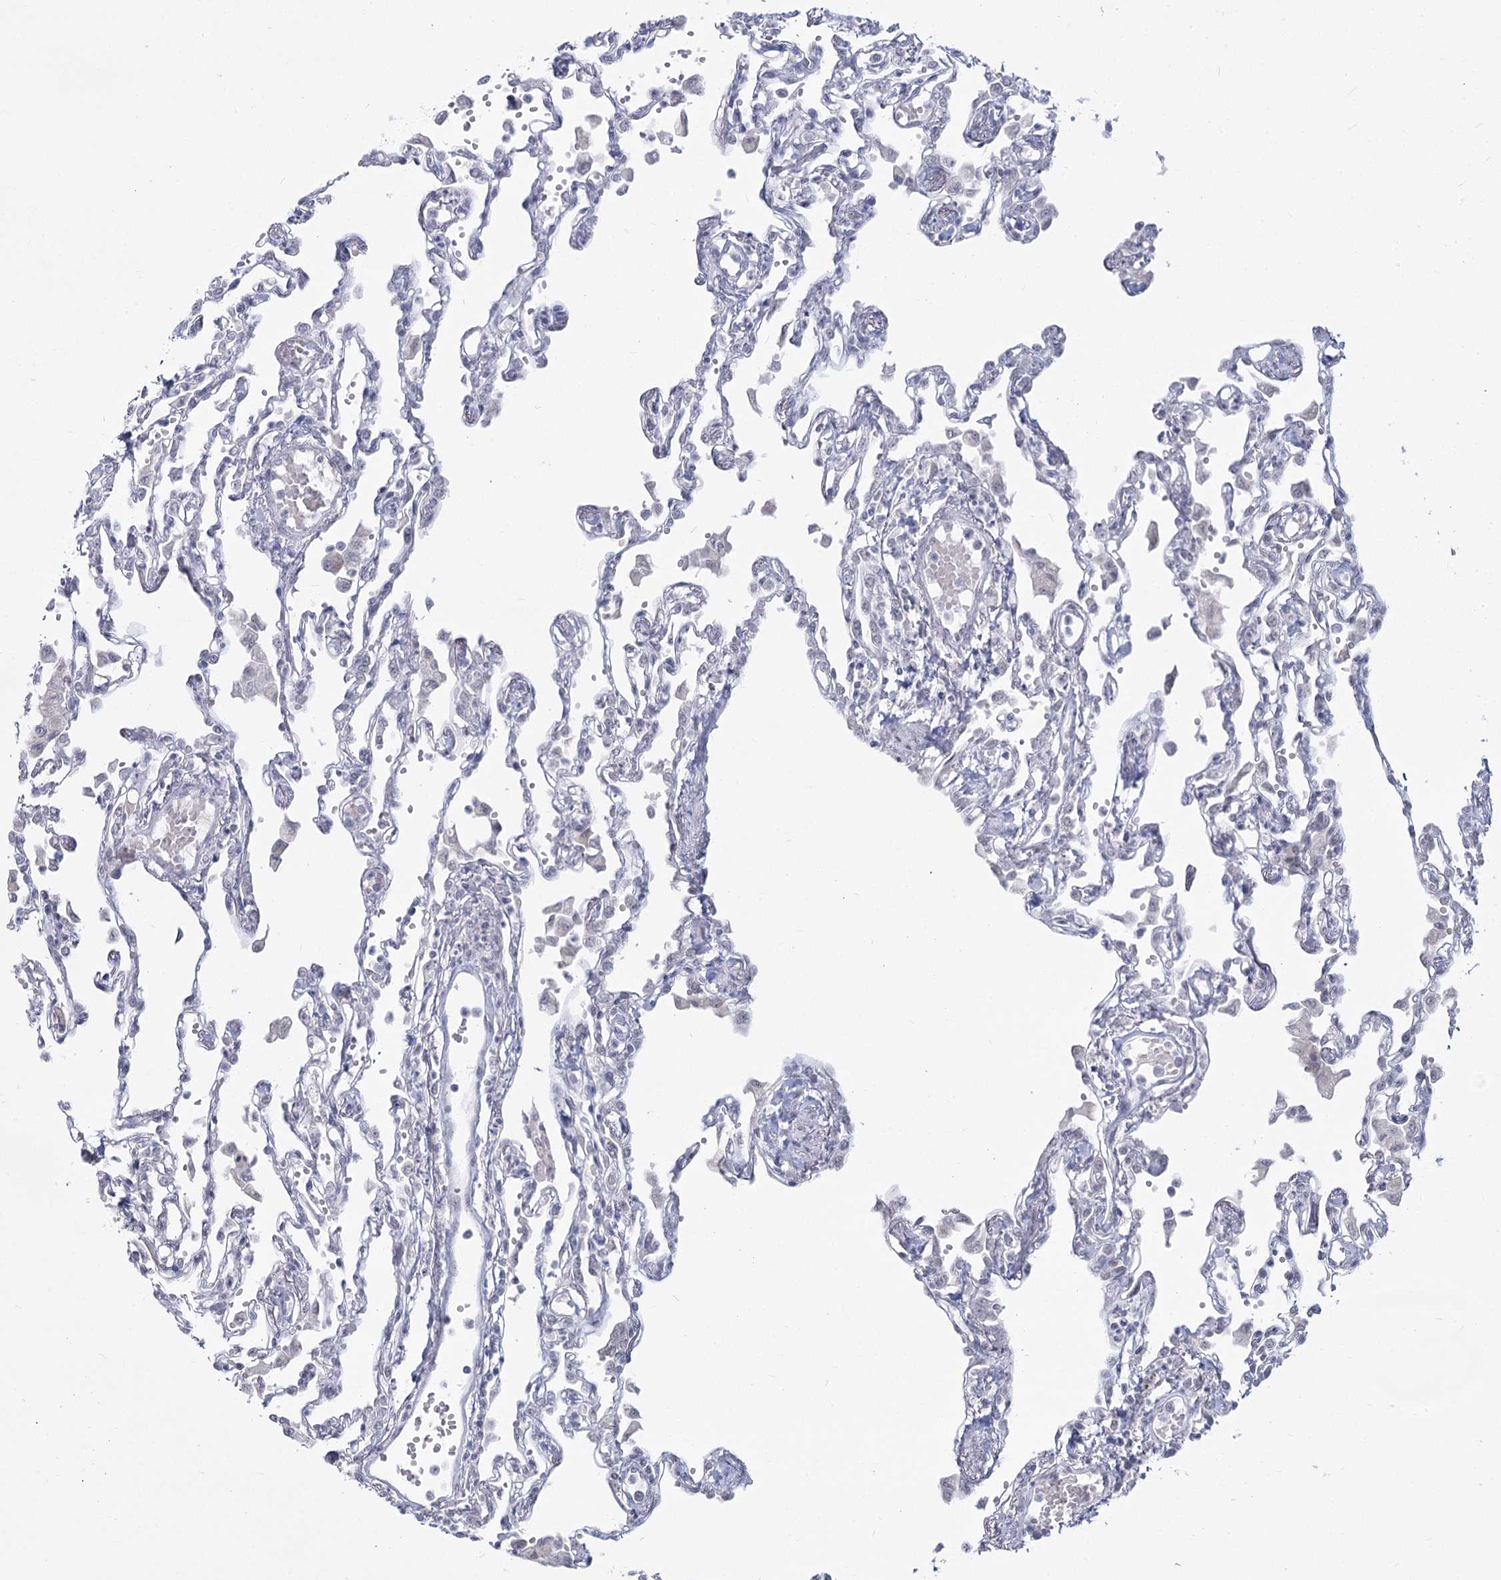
{"staining": {"intensity": "negative", "quantity": "none", "location": "none"}, "tissue": "lung", "cell_type": "Alveolar cells", "image_type": "normal", "snomed": [{"axis": "morphology", "description": "Normal tissue, NOS"}, {"axis": "topography", "description": "Bronchus"}, {"axis": "topography", "description": "Lung"}], "caption": "Alveolar cells show no significant positivity in normal lung. (DAB (3,3'-diaminobenzidine) immunohistochemistry visualized using brightfield microscopy, high magnification).", "gene": "LY6G5C", "patient": {"sex": "female", "age": 49}}